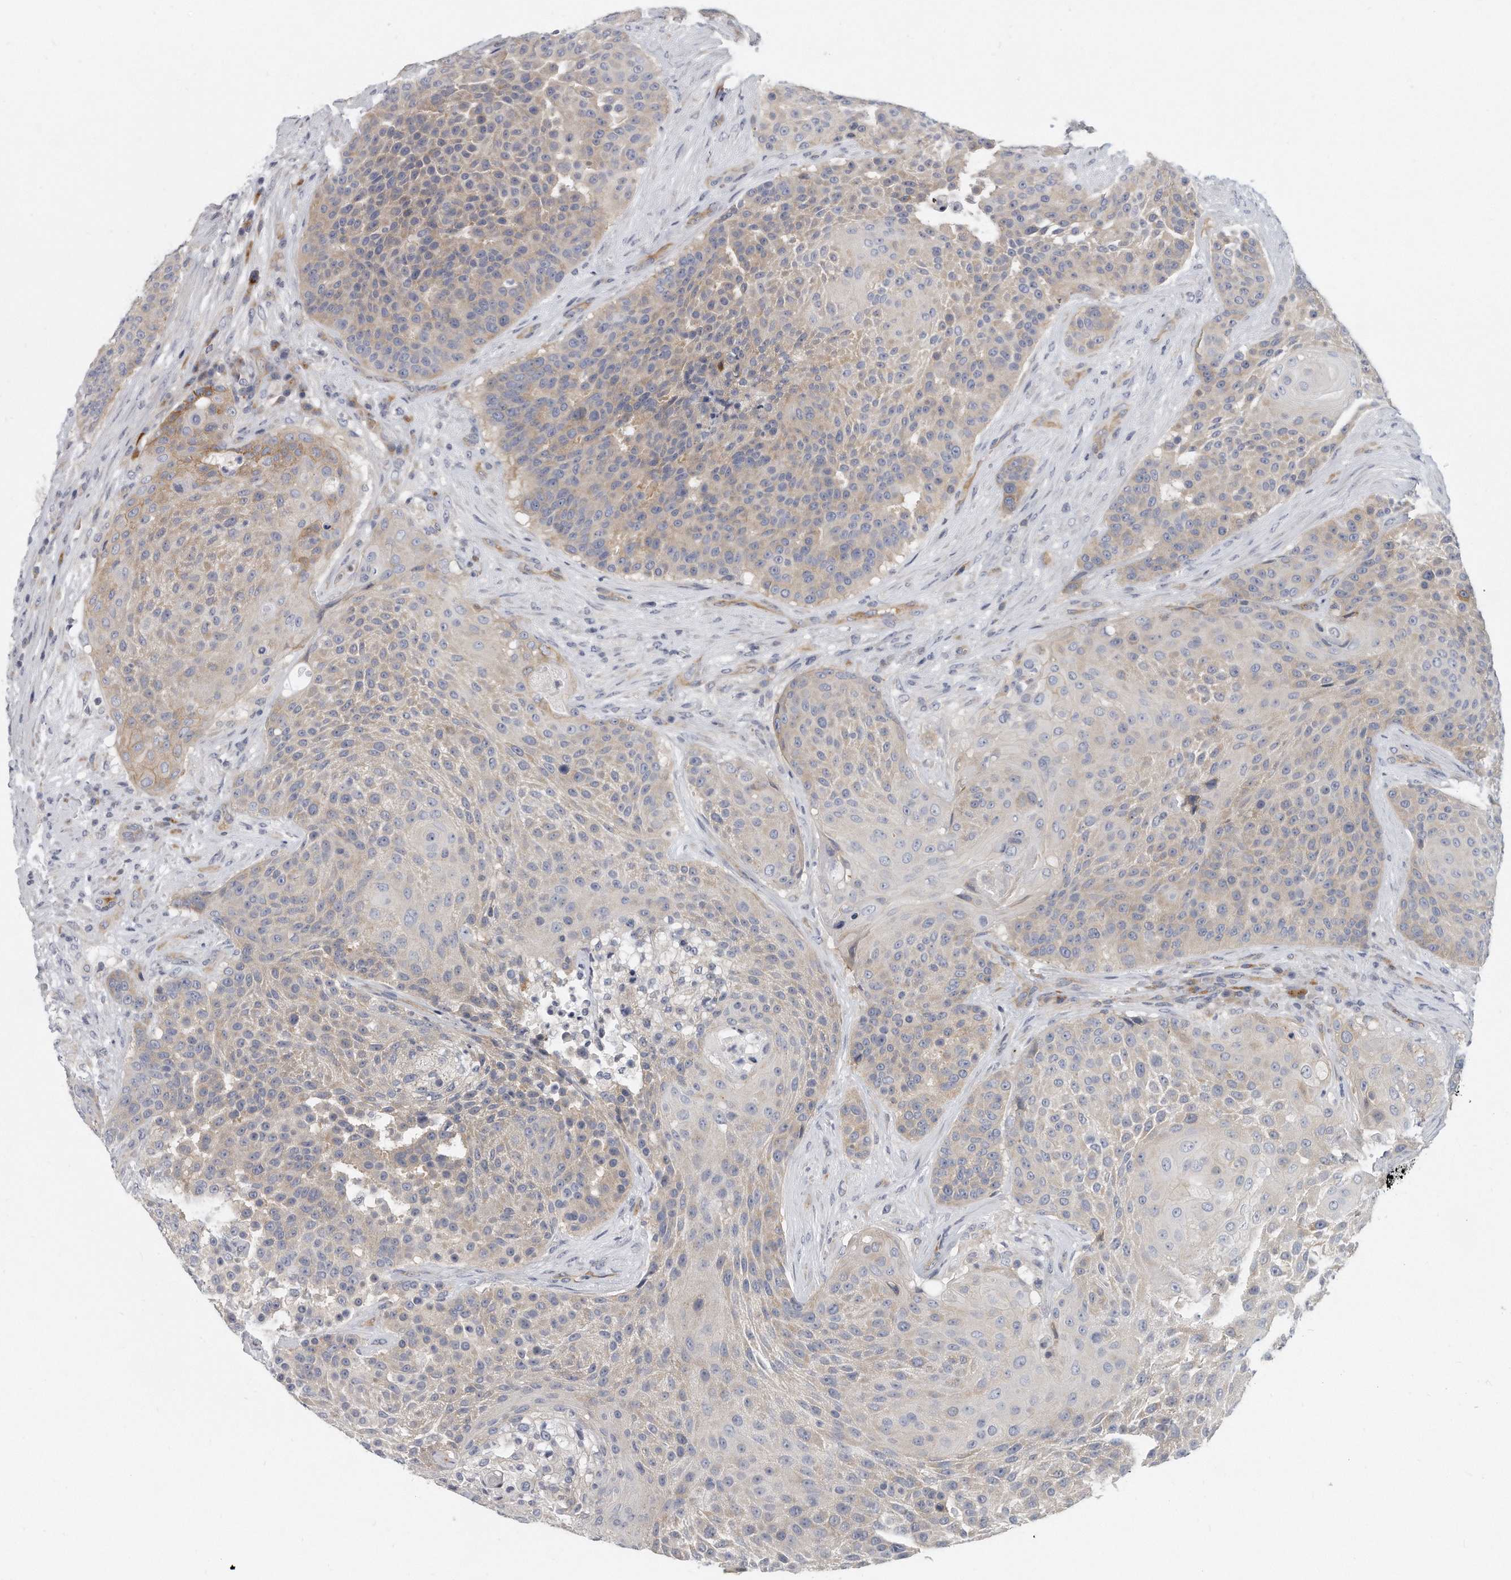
{"staining": {"intensity": "weak", "quantity": "<25%", "location": "cytoplasmic/membranous"}, "tissue": "urothelial cancer", "cell_type": "Tumor cells", "image_type": "cancer", "snomed": [{"axis": "morphology", "description": "Urothelial carcinoma, High grade"}, {"axis": "topography", "description": "Urinary bladder"}], "caption": "Human urothelial cancer stained for a protein using IHC demonstrates no positivity in tumor cells.", "gene": "PLEKHA6", "patient": {"sex": "female", "age": 63}}